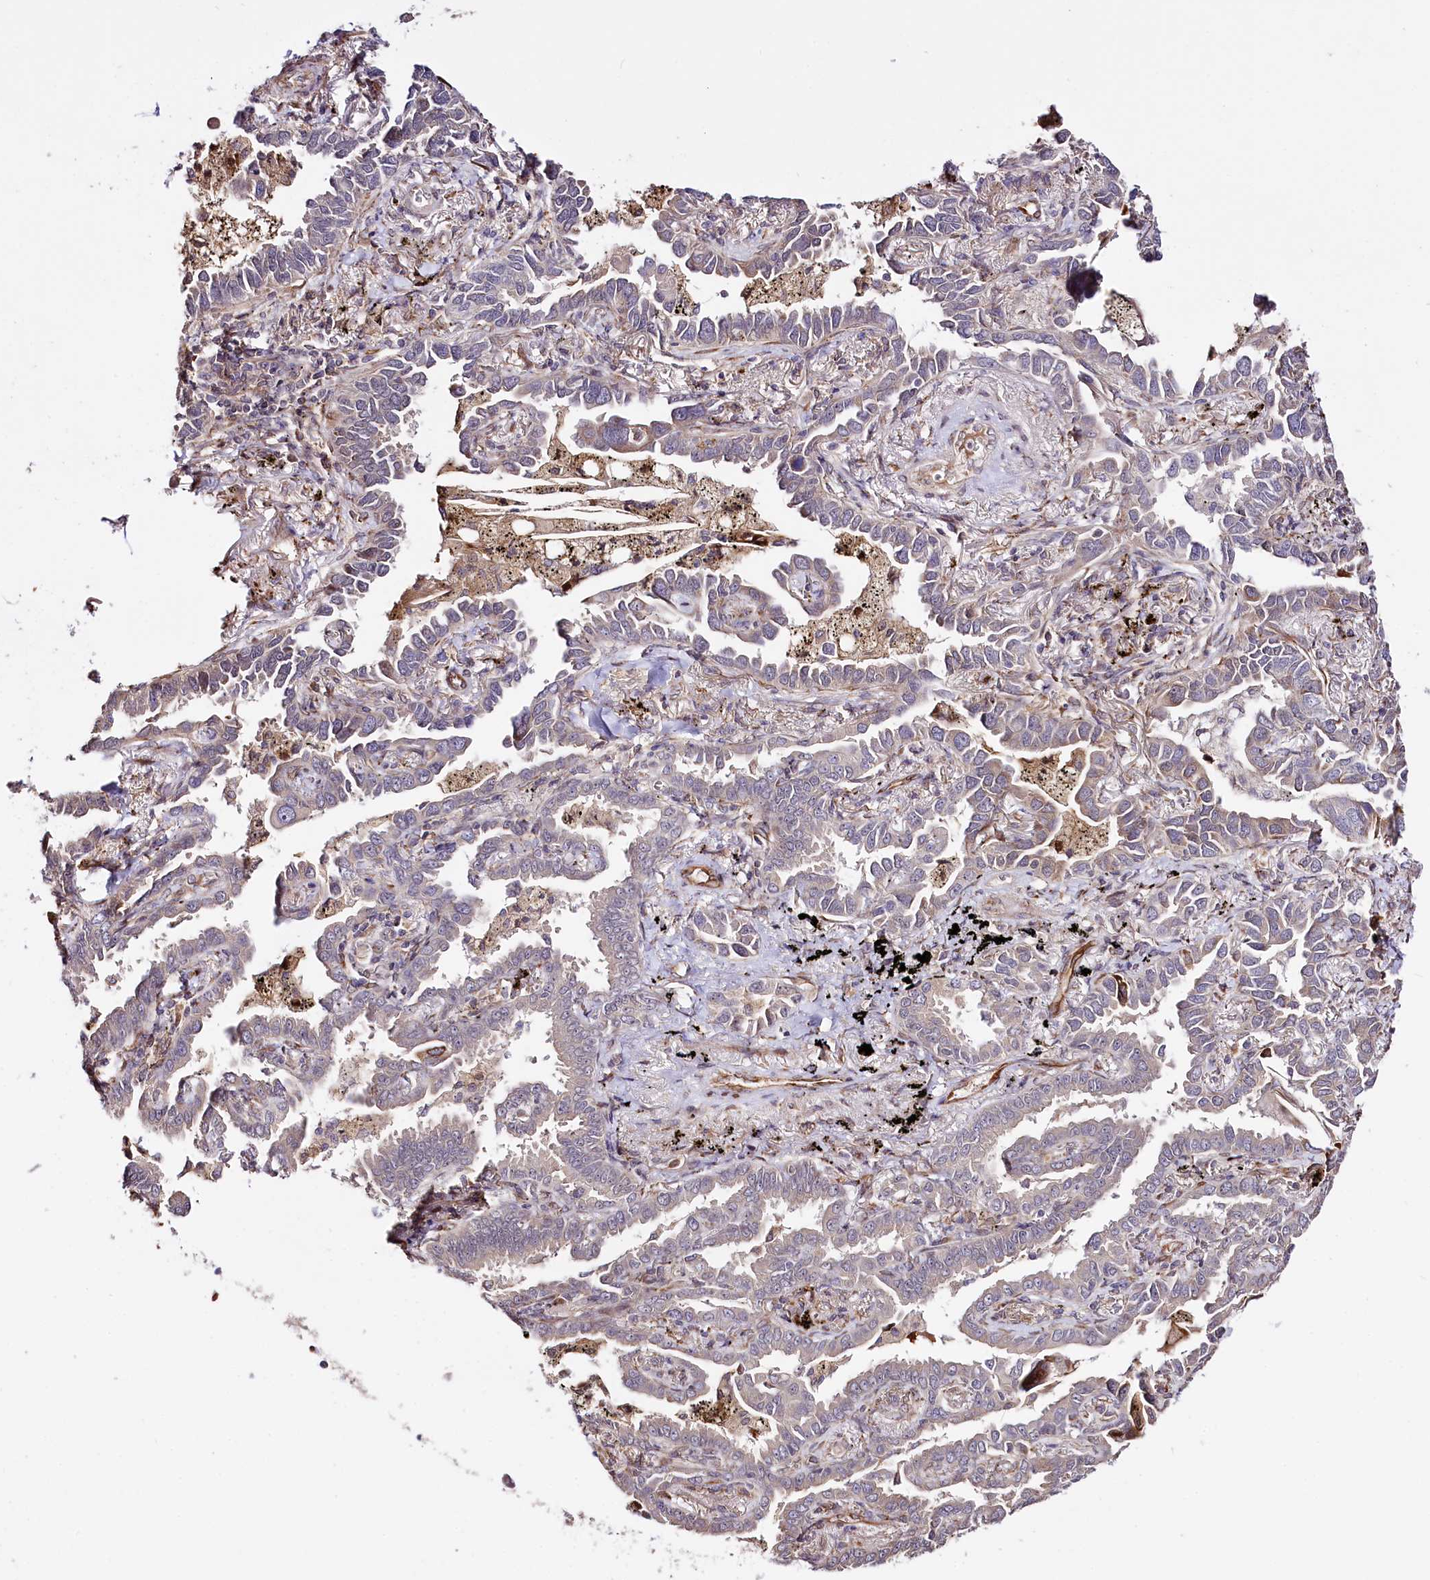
{"staining": {"intensity": "negative", "quantity": "none", "location": "none"}, "tissue": "lung cancer", "cell_type": "Tumor cells", "image_type": "cancer", "snomed": [{"axis": "morphology", "description": "Adenocarcinoma, NOS"}, {"axis": "topography", "description": "Lung"}], "caption": "Lung adenocarcinoma was stained to show a protein in brown. There is no significant positivity in tumor cells.", "gene": "CUTC", "patient": {"sex": "male", "age": 67}}